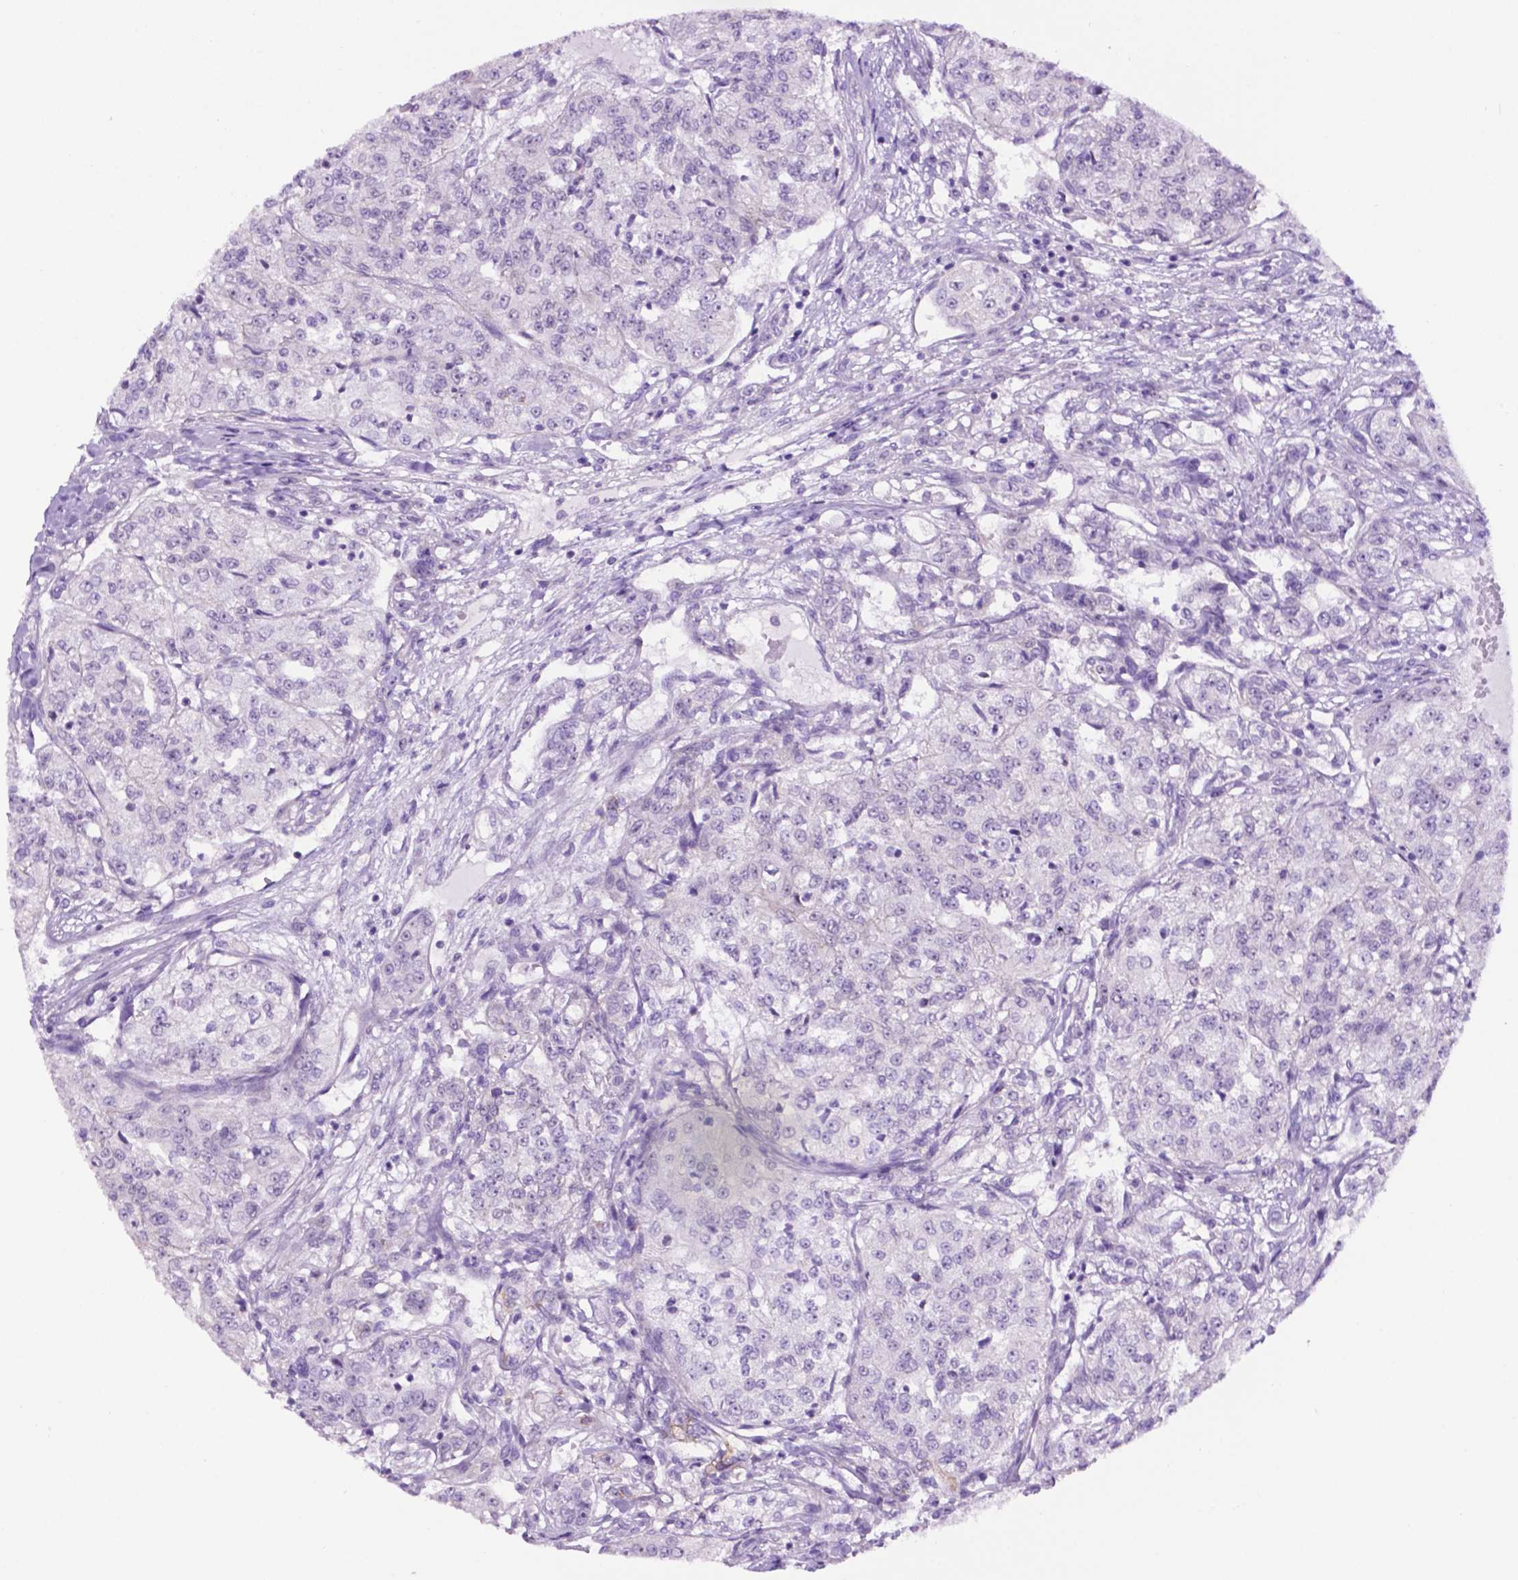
{"staining": {"intensity": "negative", "quantity": "none", "location": "none"}, "tissue": "renal cancer", "cell_type": "Tumor cells", "image_type": "cancer", "snomed": [{"axis": "morphology", "description": "Adenocarcinoma, NOS"}, {"axis": "topography", "description": "Kidney"}], "caption": "The micrograph demonstrates no staining of tumor cells in renal cancer (adenocarcinoma). (Stains: DAB (3,3'-diaminobenzidine) IHC with hematoxylin counter stain, Microscopy: brightfield microscopy at high magnification).", "gene": "TACSTD2", "patient": {"sex": "female", "age": 63}}